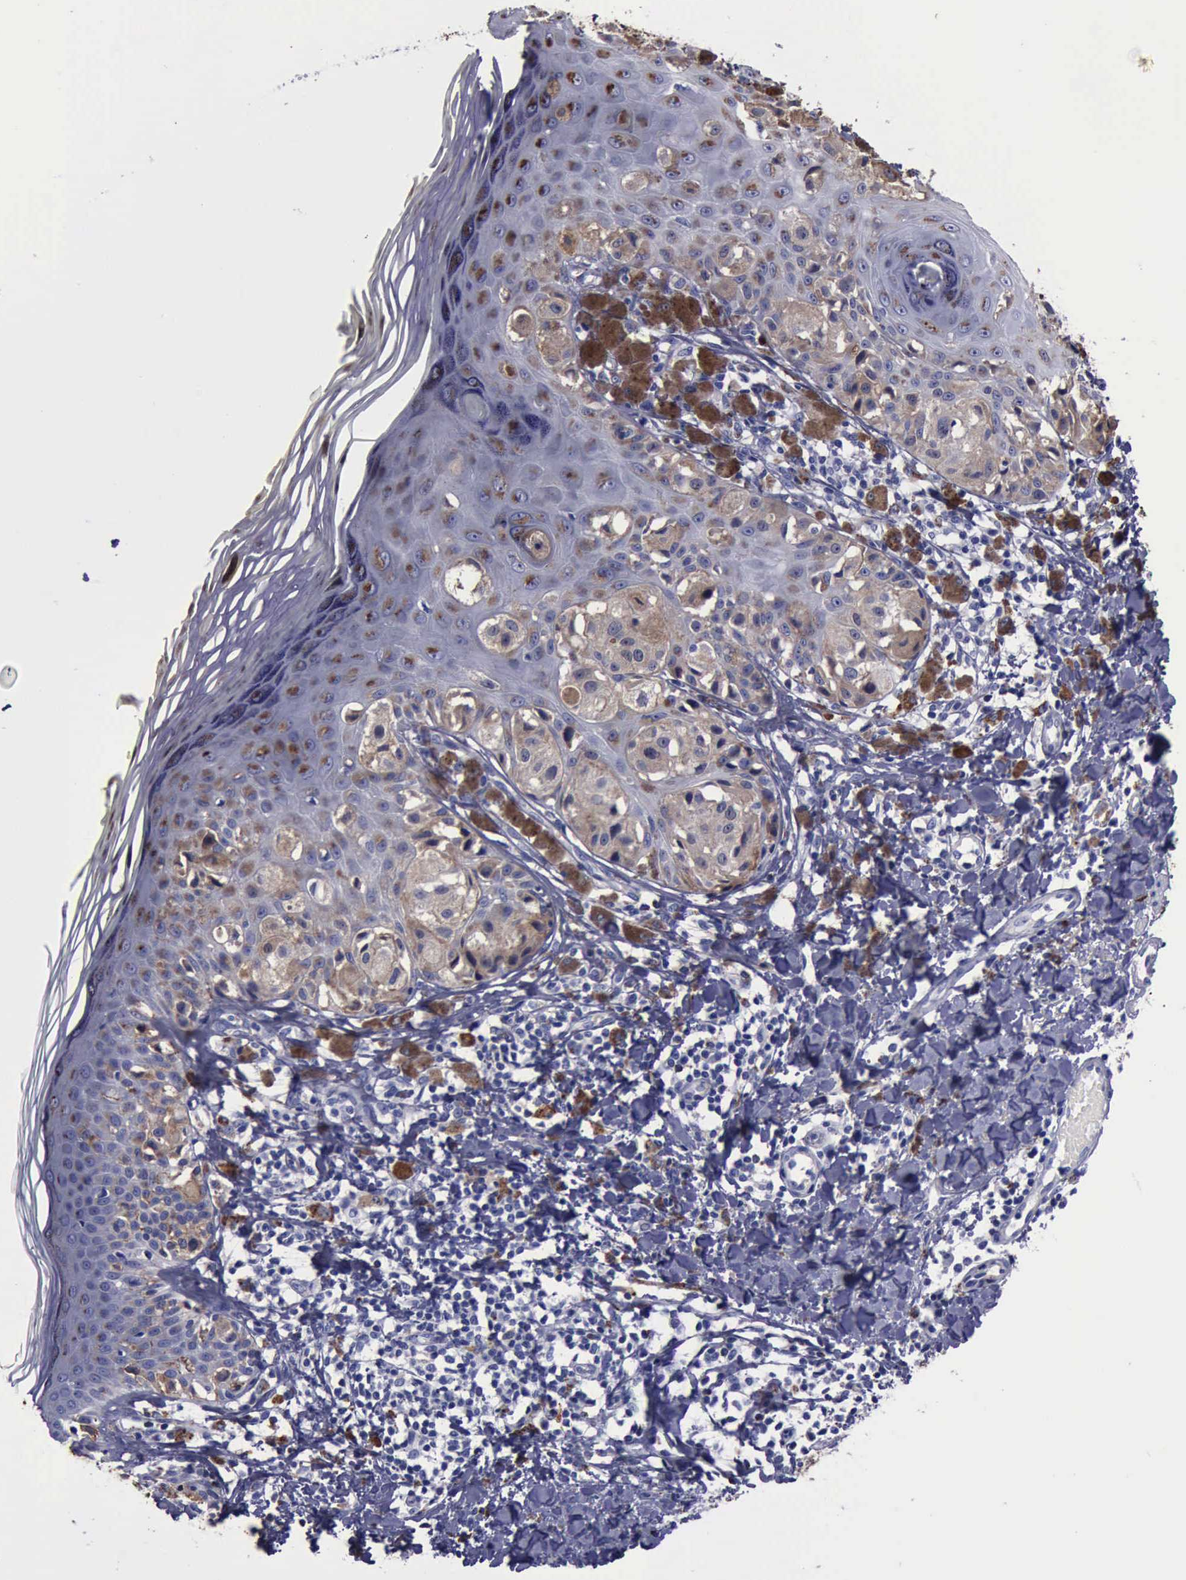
{"staining": {"intensity": "weak", "quantity": ">75%", "location": "cytoplasmic/membranous"}, "tissue": "melanoma", "cell_type": "Tumor cells", "image_type": "cancer", "snomed": [{"axis": "morphology", "description": "Malignant melanoma, NOS"}, {"axis": "topography", "description": "Skin"}], "caption": "Immunohistochemistry (IHC) of malignant melanoma shows low levels of weak cytoplasmic/membranous expression in about >75% of tumor cells.", "gene": "CTSD", "patient": {"sex": "female", "age": 55}}